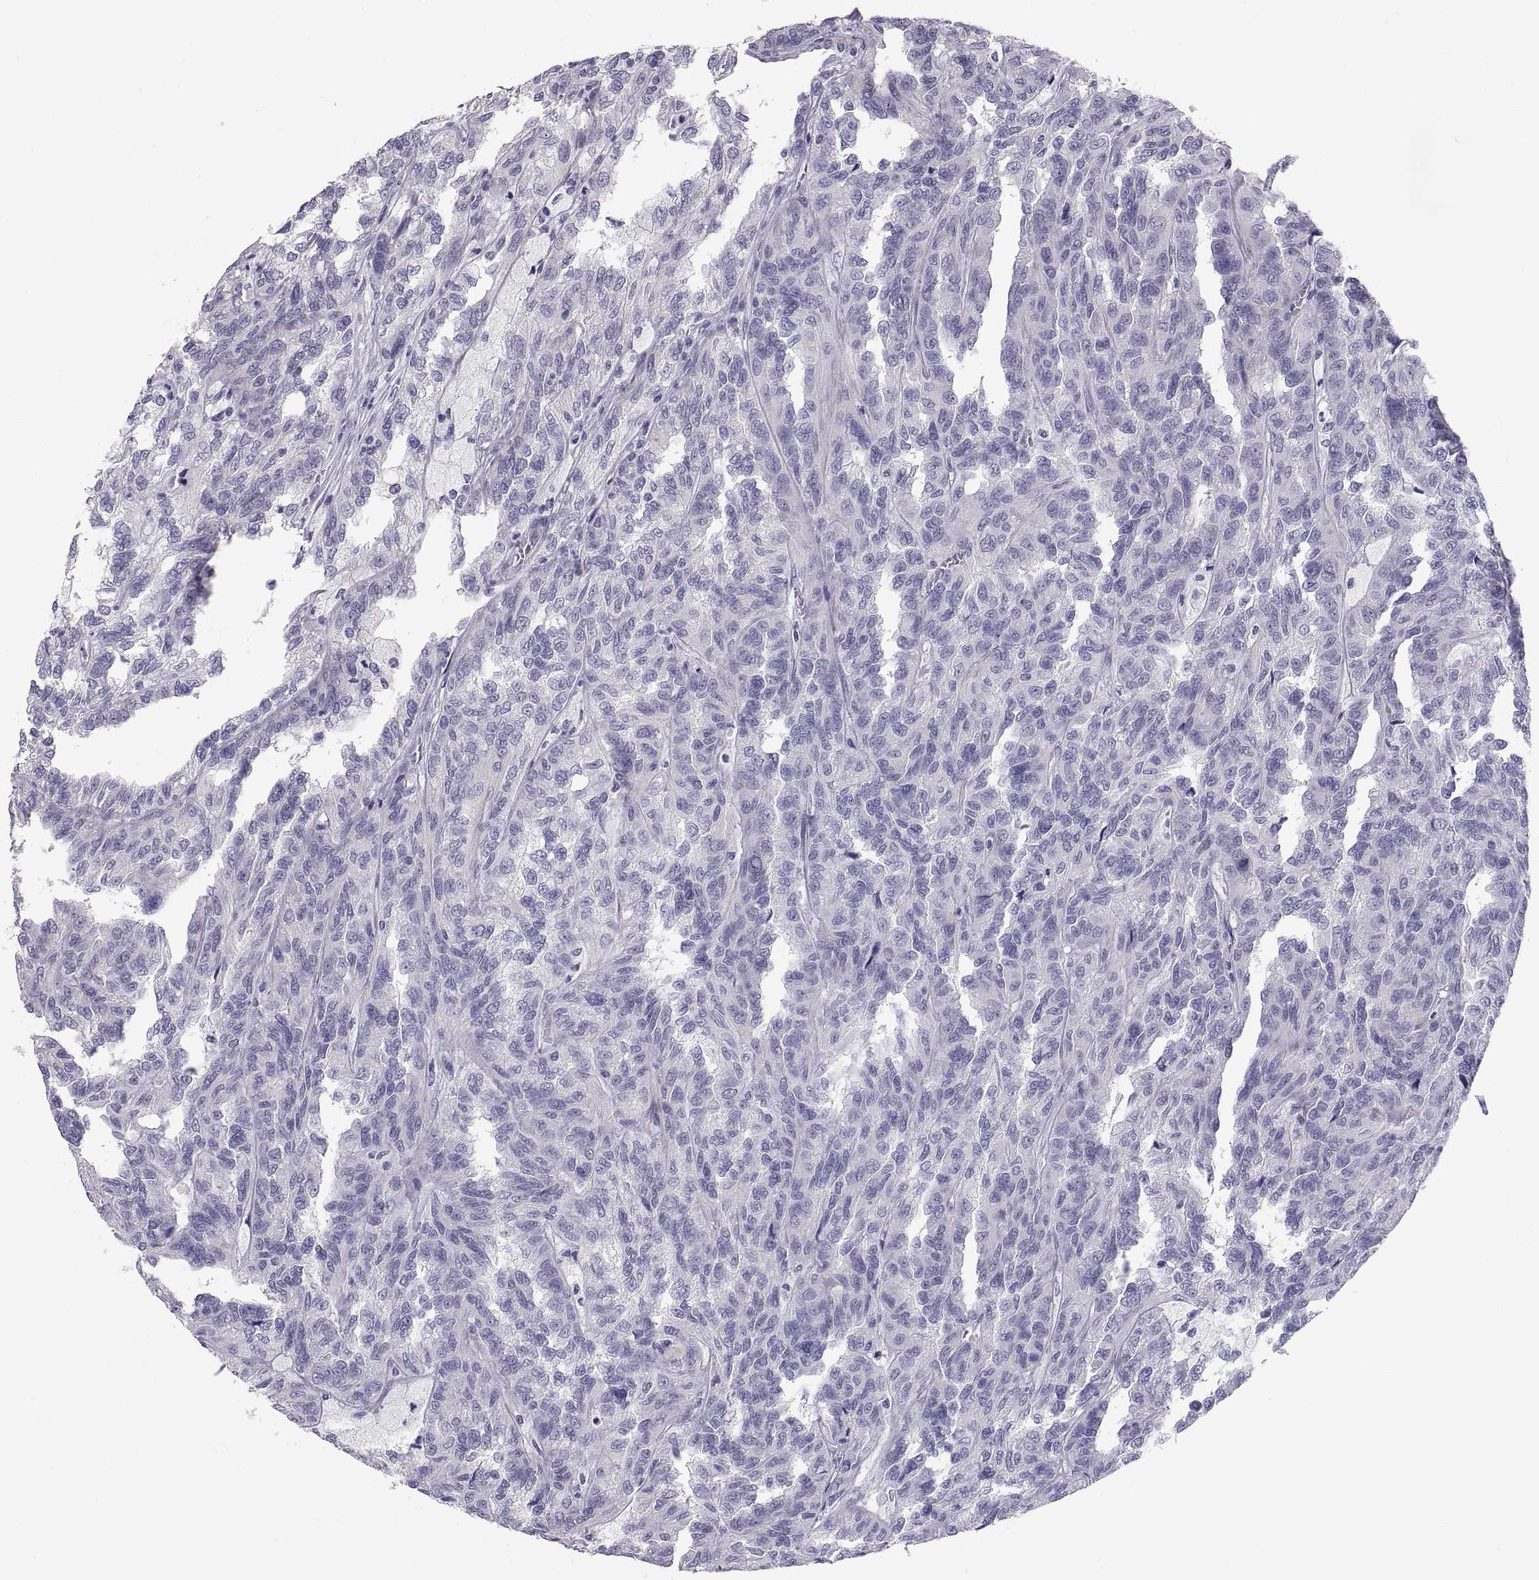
{"staining": {"intensity": "negative", "quantity": "none", "location": "none"}, "tissue": "renal cancer", "cell_type": "Tumor cells", "image_type": "cancer", "snomed": [{"axis": "morphology", "description": "Adenocarcinoma, NOS"}, {"axis": "topography", "description": "Kidney"}], "caption": "There is no significant staining in tumor cells of renal cancer.", "gene": "TEX13A", "patient": {"sex": "male", "age": 79}}